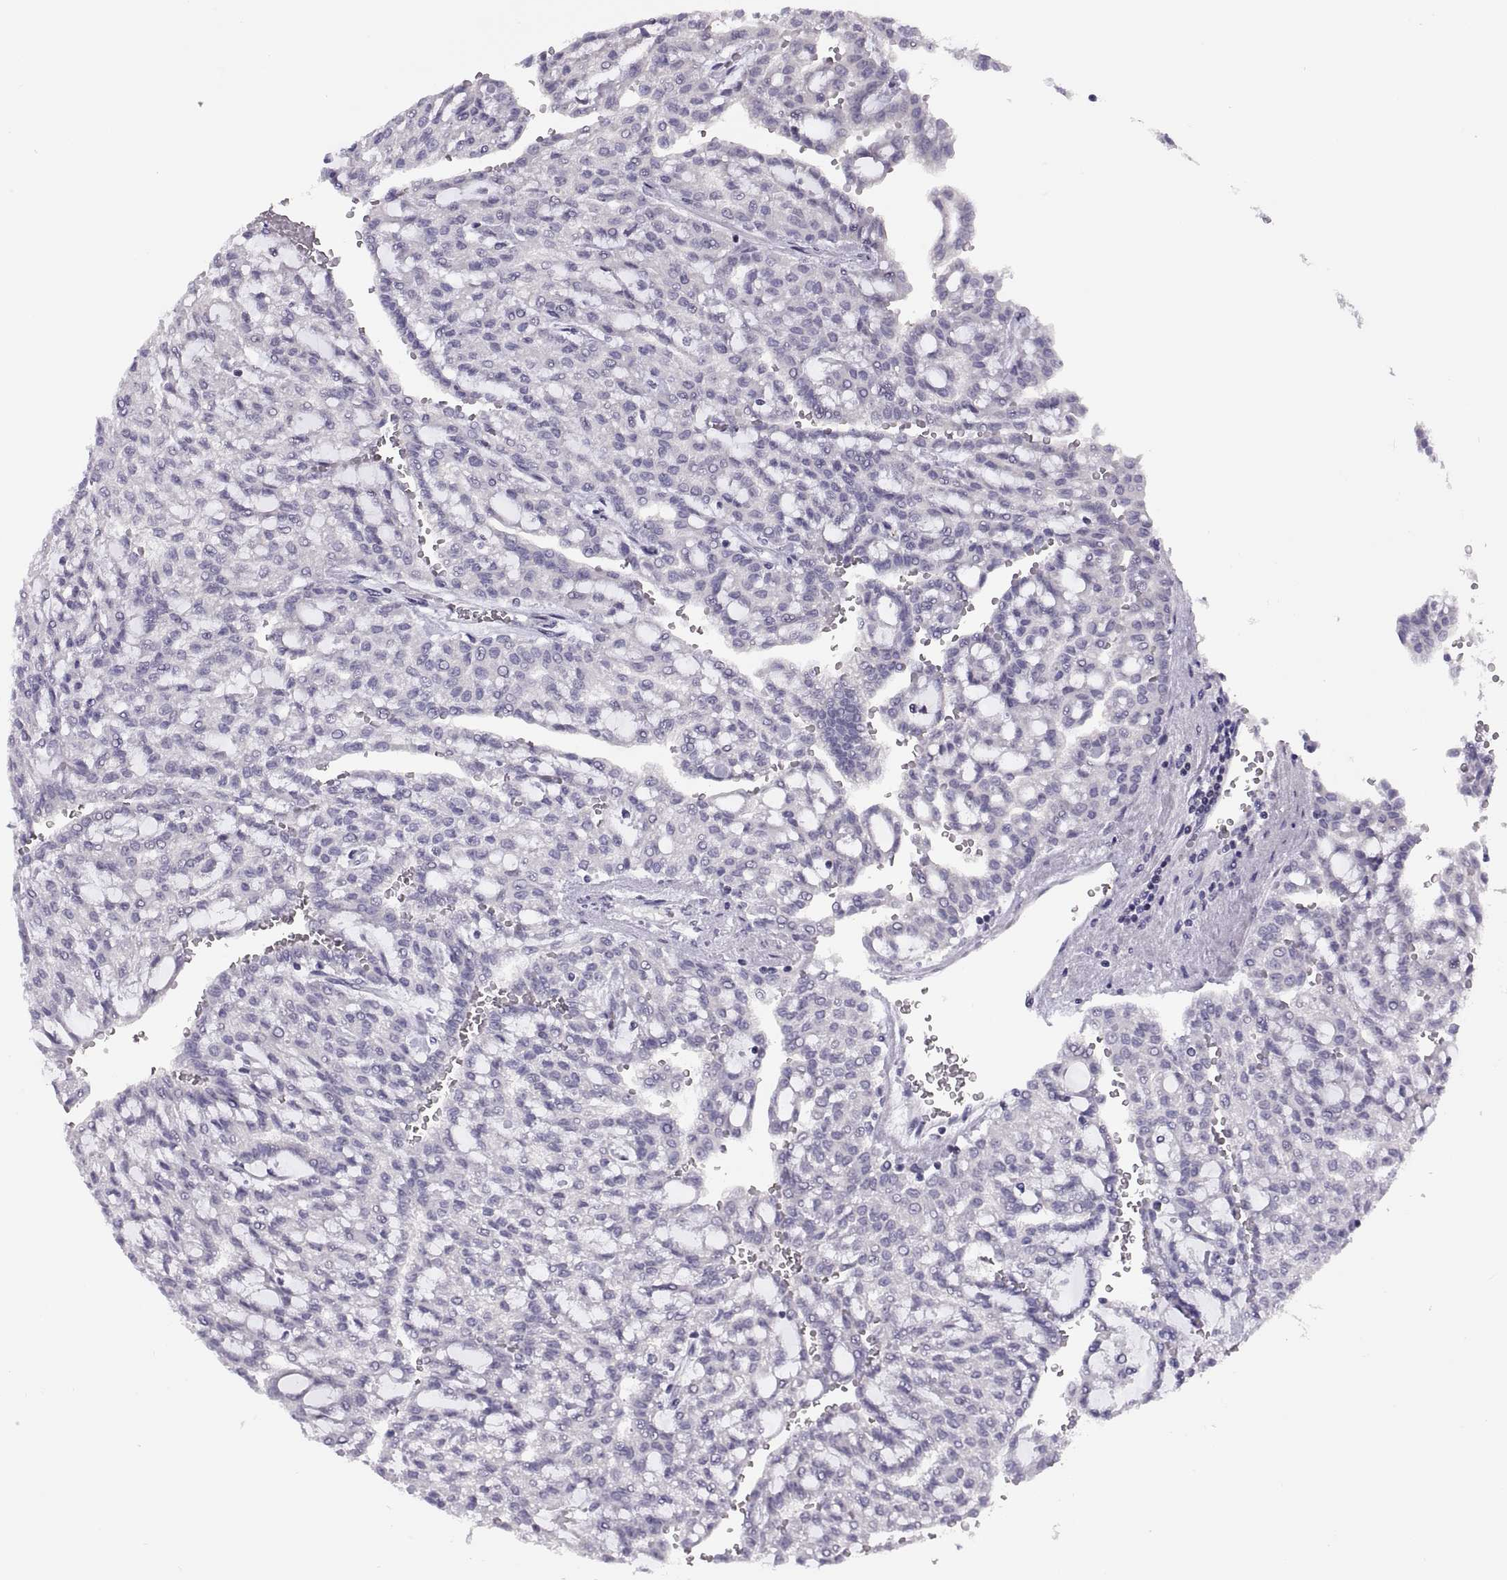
{"staining": {"intensity": "negative", "quantity": "none", "location": "none"}, "tissue": "renal cancer", "cell_type": "Tumor cells", "image_type": "cancer", "snomed": [{"axis": "morphology", "description": "Adenocarcinoma, NOS"}, {"axis": "topography", "description": "Kidney"}], "caption": "Immunohistochemical staining of human renal adenocarcinoma demonstrates no significant staining in tumor cells. The staining was performed using DAB (3,3'-diaminobenzidine) to visualize the protein expression in brown, while the nuclei were stained in blue with hematoxylin (Magnification: 20x).", "gene": "TTC21A", "patient": {"sex": "male", "age": 63}}